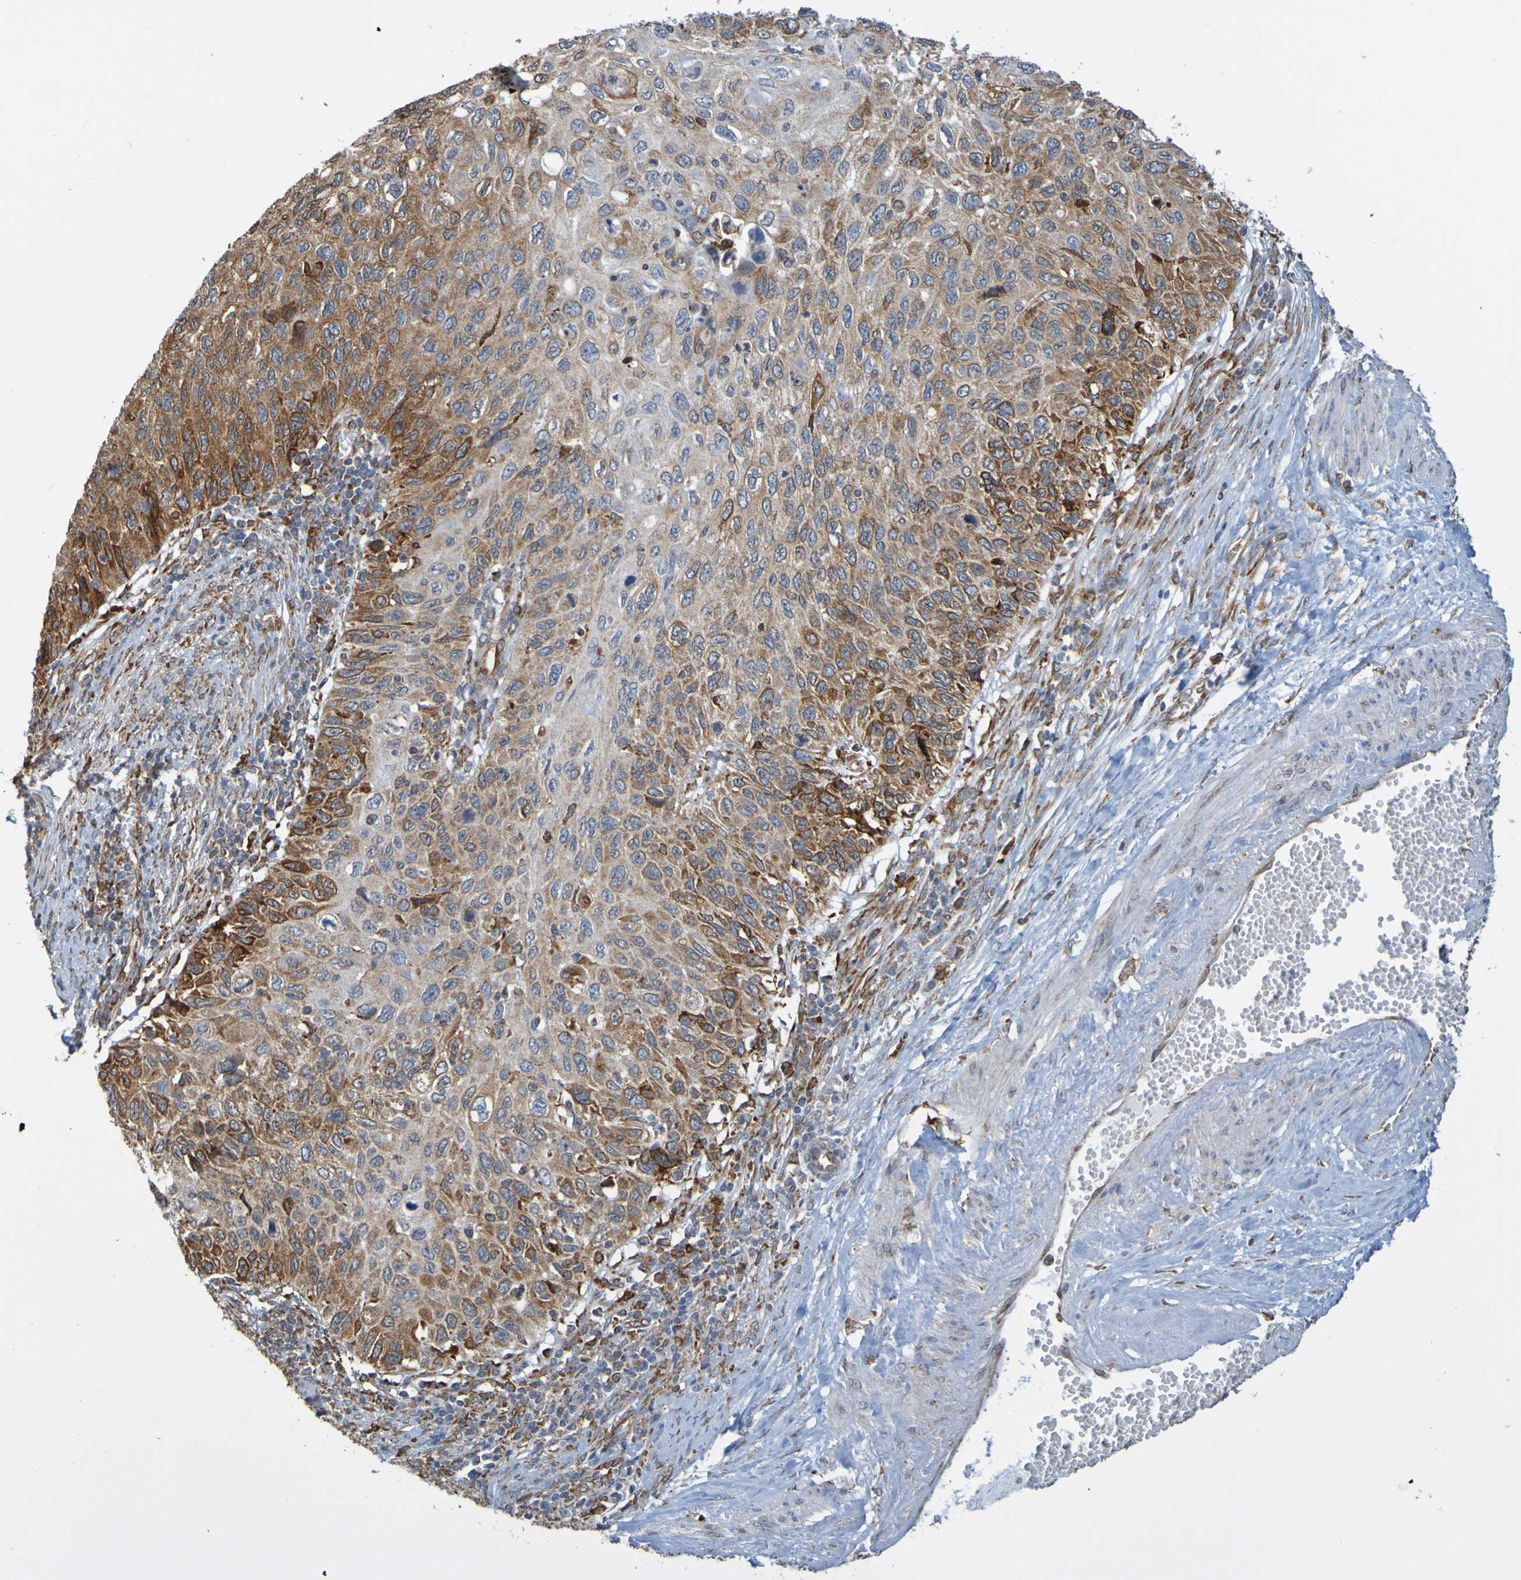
{"staining": {"intensity": "moderate", "quantity": "<25%", "location": "cytoplasmic/membranous"}, "tissue": "cervical cancer", "cell_type": "Tumor cells", "image_type": "cancer", "snomed": [{"axis": "morphology", "description": "Squamous cell carcinoma, NOS"}, {"axis": "topography", "description": "Cervix"}], "caption": "IHC photomicrograph of cervical cancer stained for a protein (brown), which demonstrates low levels of moderate cytoplasmic/membranous staining in about <25% of tumor cells.", "gene": "PDIA3", "patient": {"sex": "female", "age": 70}}